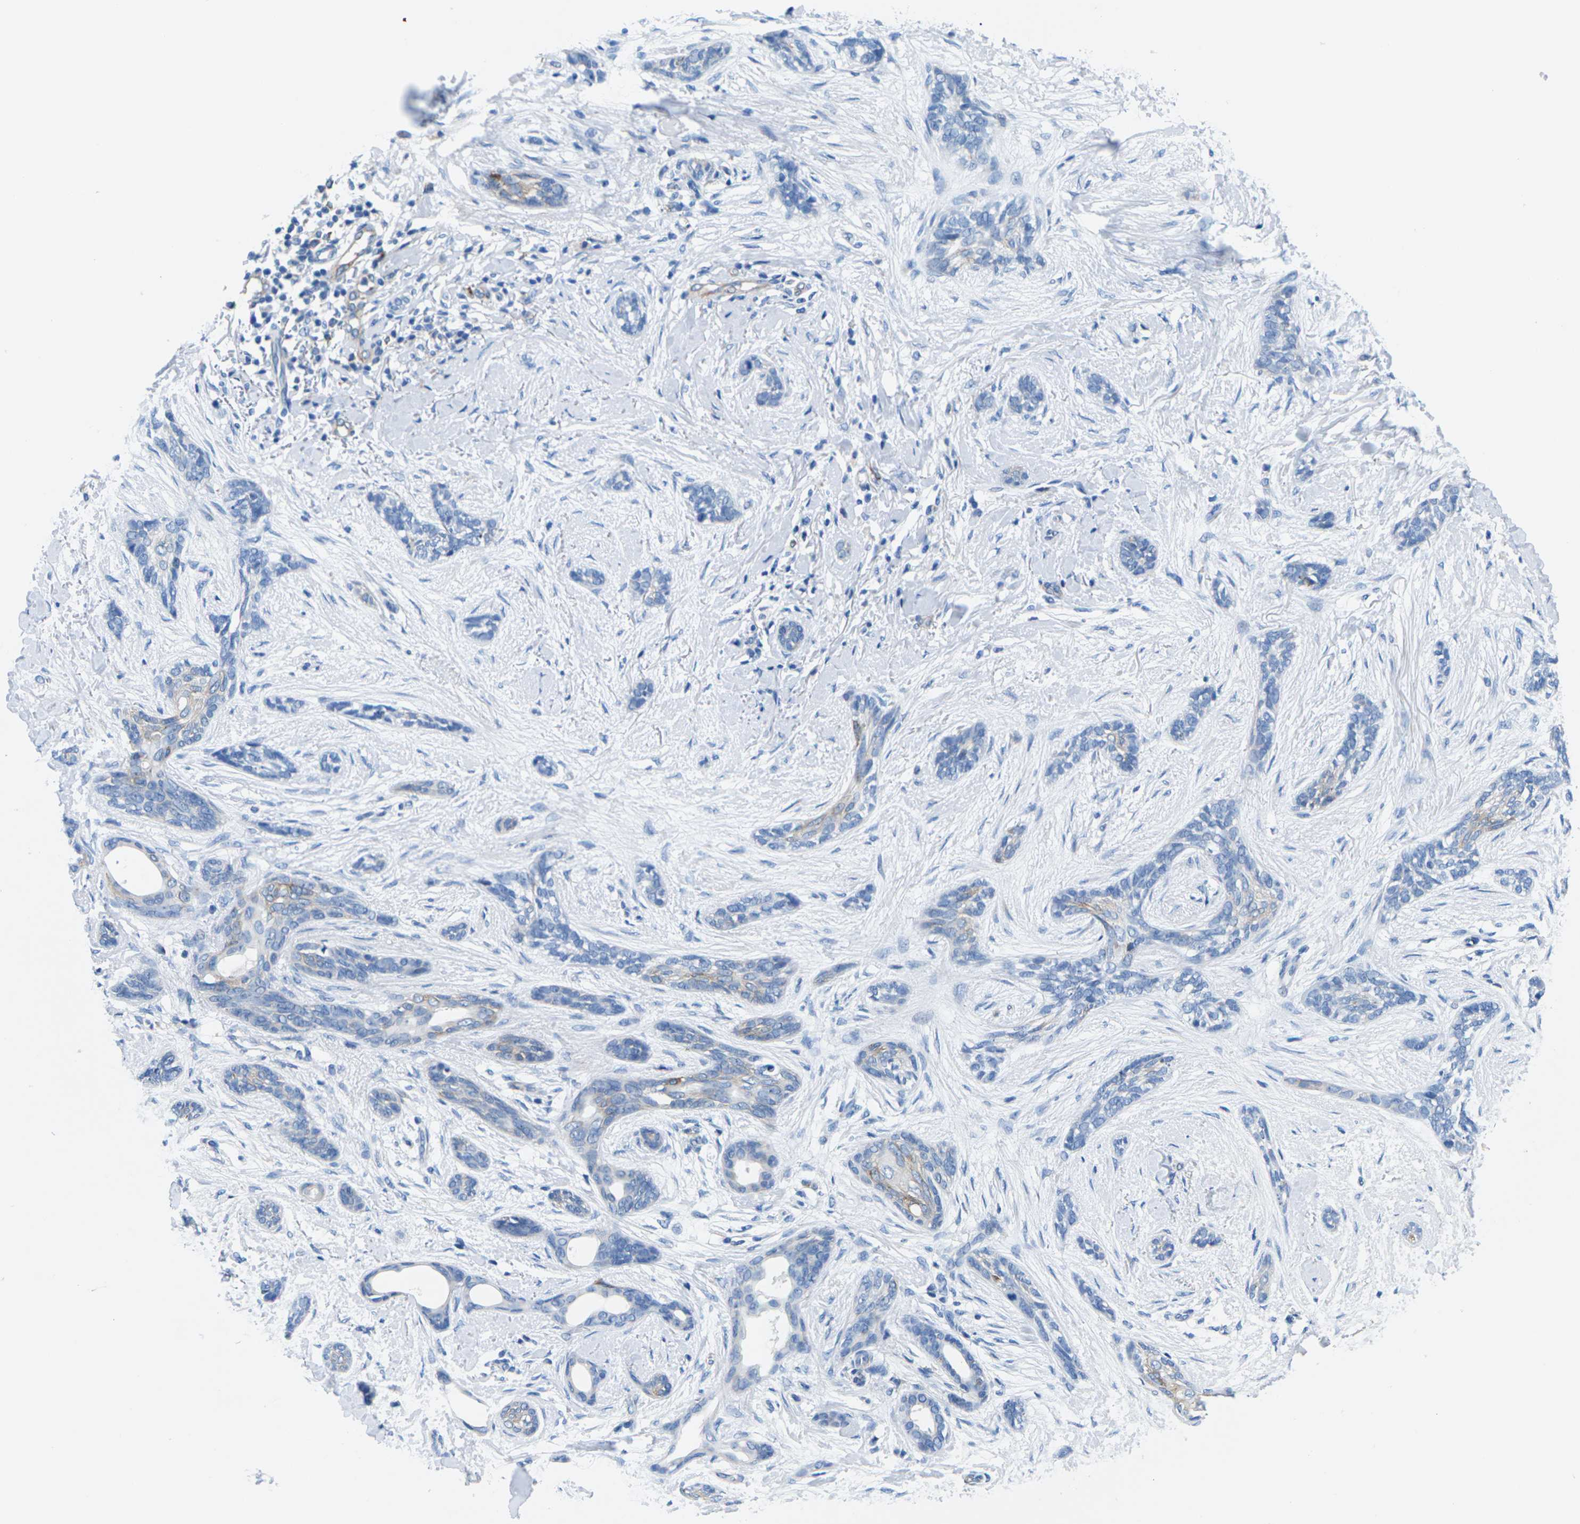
{"staining": {"intensity": "negative", "quantity": "none", "location": "none"}, "tissue": "skin cancer", "cell_type": "Tumor cells", "image_type": "cancer", "snomed": [{"axis": "morphology", "description": "Basal cell carcinoma"}, {"axis": "morphology", "description": "Adnexal tumor, benign"}, {"axis": "topography", "description": "Skin"}], "caption": "An IHC histopathology image of skin cancer (basal cell carcinoma) is shown. There is no staining in tumor cells of skin cancer (basal cell carcinoma).", "gene": "SYNGR2", "patient": {"sex": "female", "age": 42}}